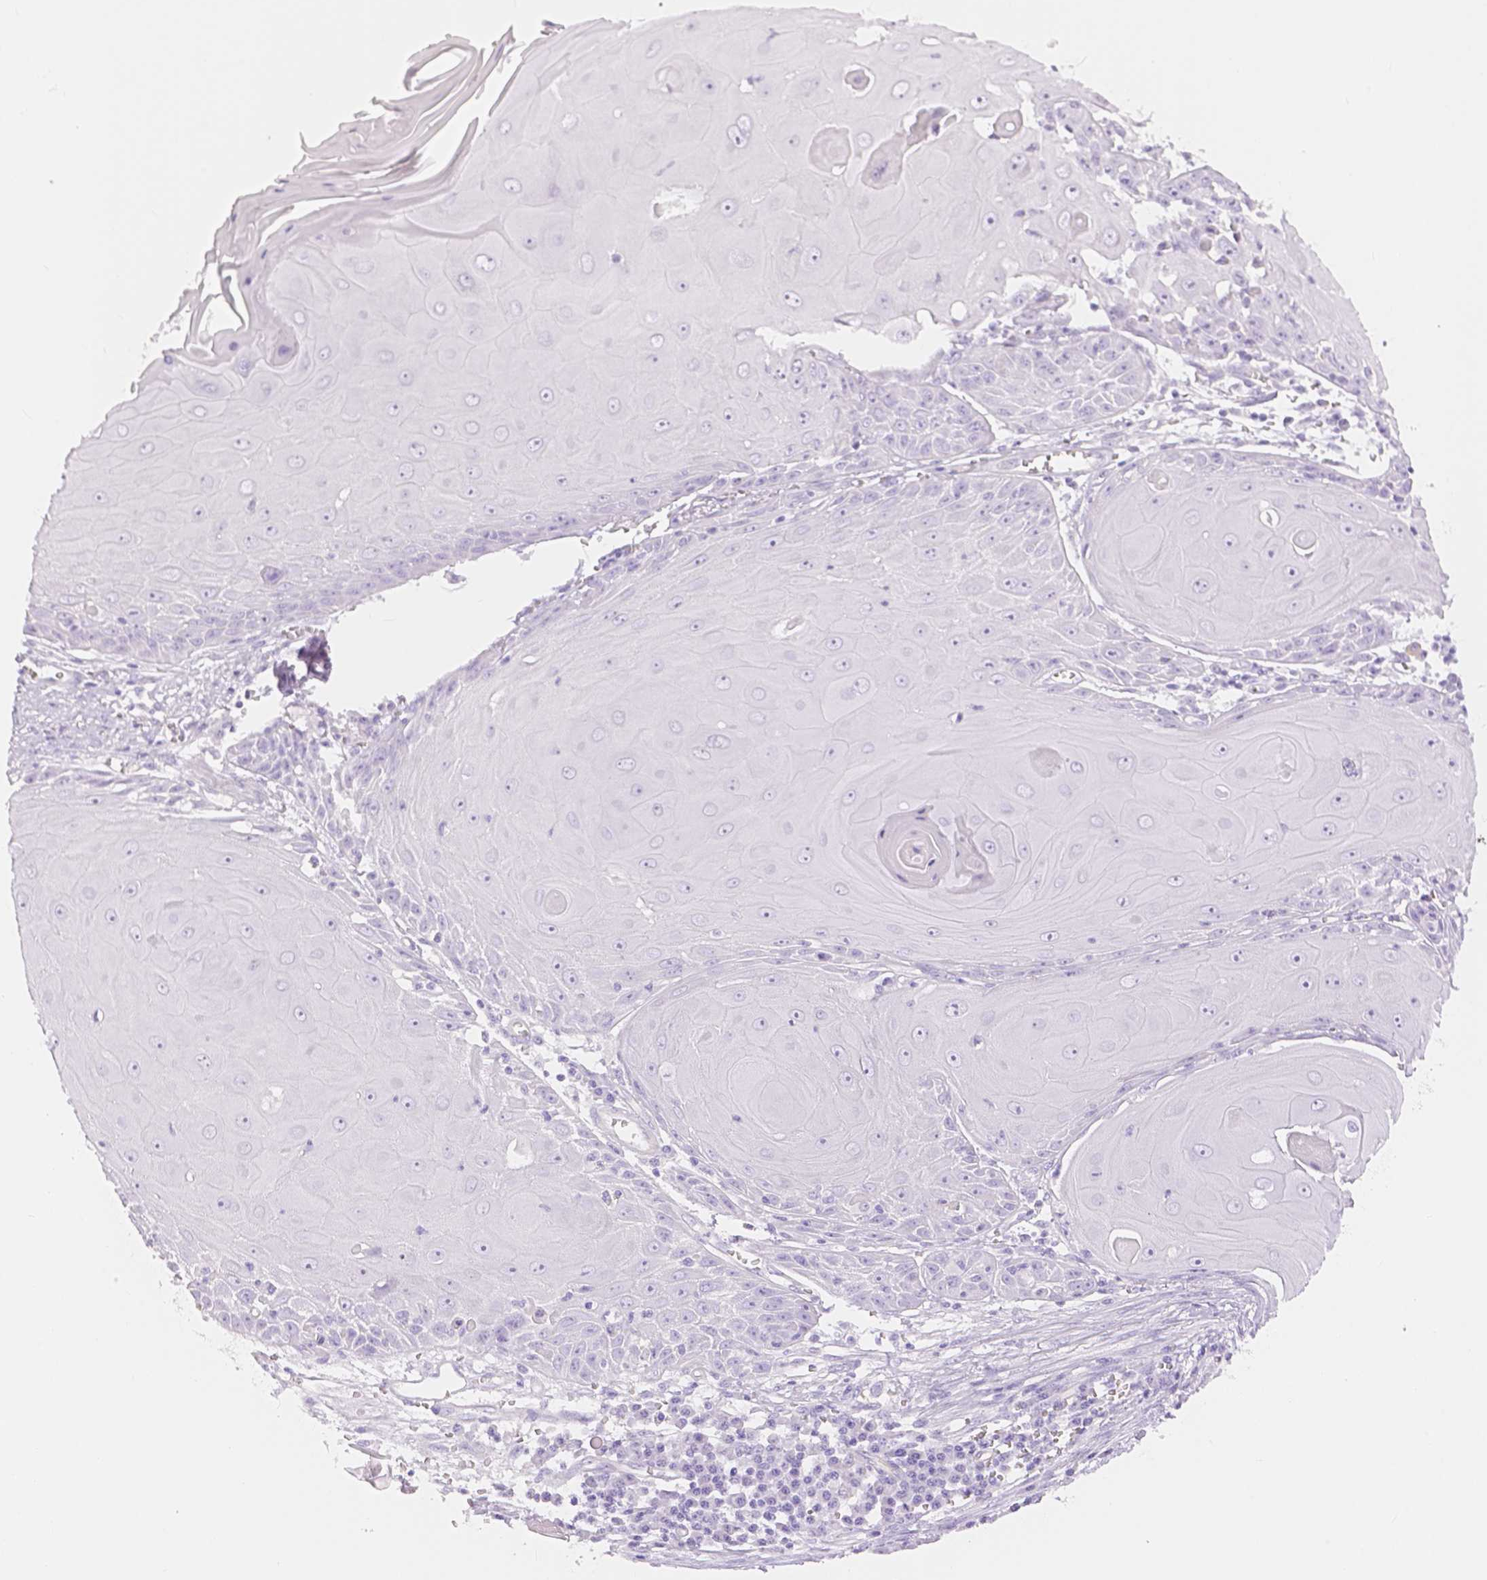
{"staining": {"intensity": "negative", "quantity": "none", "location": "none"}, "tissue": "skin cancer", "cell_type": "Tumor cells", "image_type": "cancer", "snomed": [{"axis": "morphology", "description": "Squamous cell carcinoma, NOS"}, {"axis": "topography", "description": "Skin"}, {"axis": "topography", "description": "Vulva"}], "caption": "Human skin squamous cell carcinoma stained for a protein using immunohistochemistry (IHC) demonstrates no positivity in tumor cells.", "gene": "SLC27A5", "patient": {"sex": "female", "age": 85}}